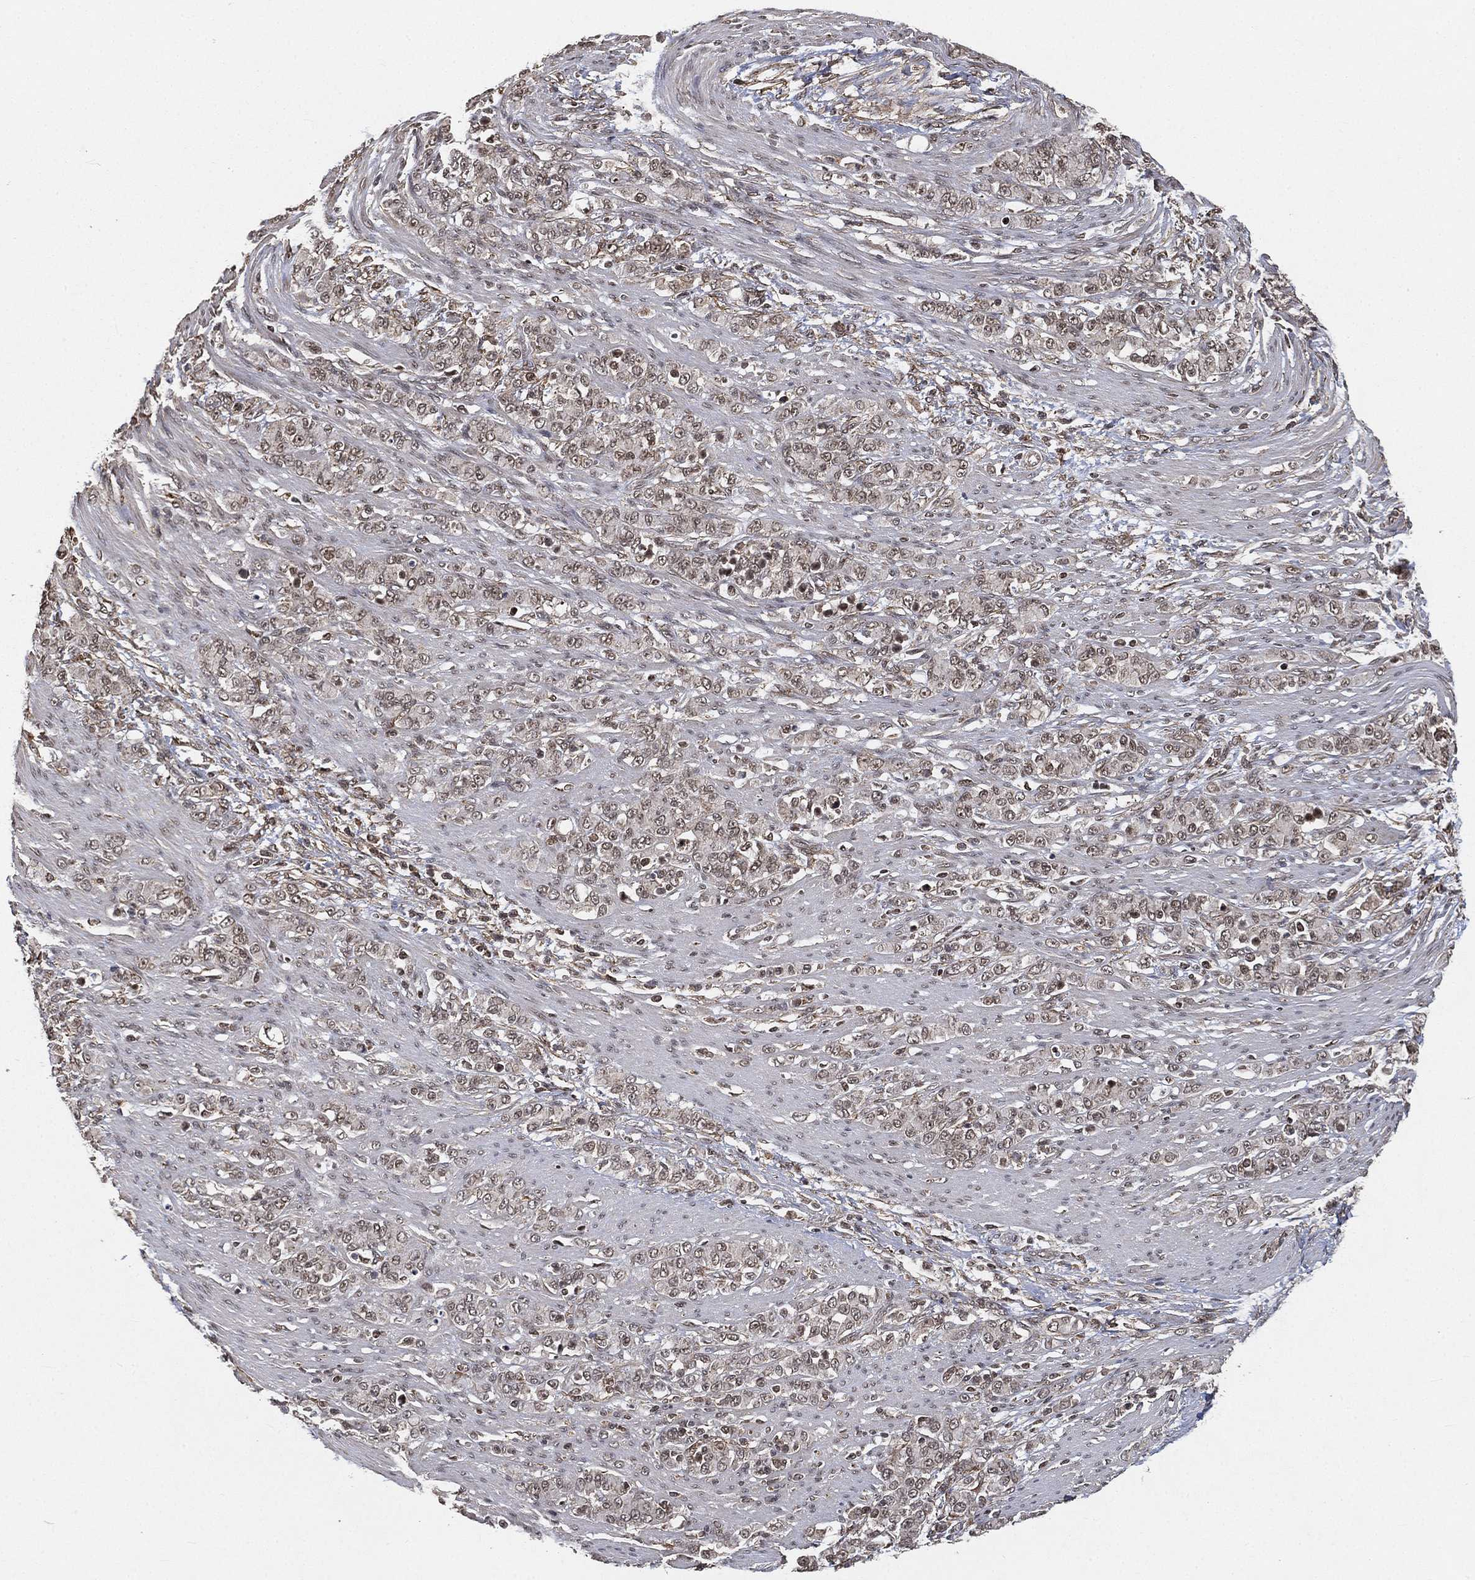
{"staining": {"intensity": "weak", "quantity": "<25%", "location": "cytoplasmic/membranous,nuclear"}, "tissue": "stomach cancer", "cell_type": "Tumor cells", "image_type": "cancer", "snomed": [{"axis": "morphology", "description": "Normal tissue, NOS"}, {"axis": "morphology", "description": "Adenocarcinoma, NOS"}, {"axis": "topography", "description": "Stomach"}], "caption": "This is a image of immunohistochemistry staining of stomach adenocarcinoma, which shows no positivity in tumor cells. (Immunohistochemistry (ihc), brightfield microscopy, high magnification).", "gene": "RSRC2", "patient": {"sex": "female", "age": 79}}